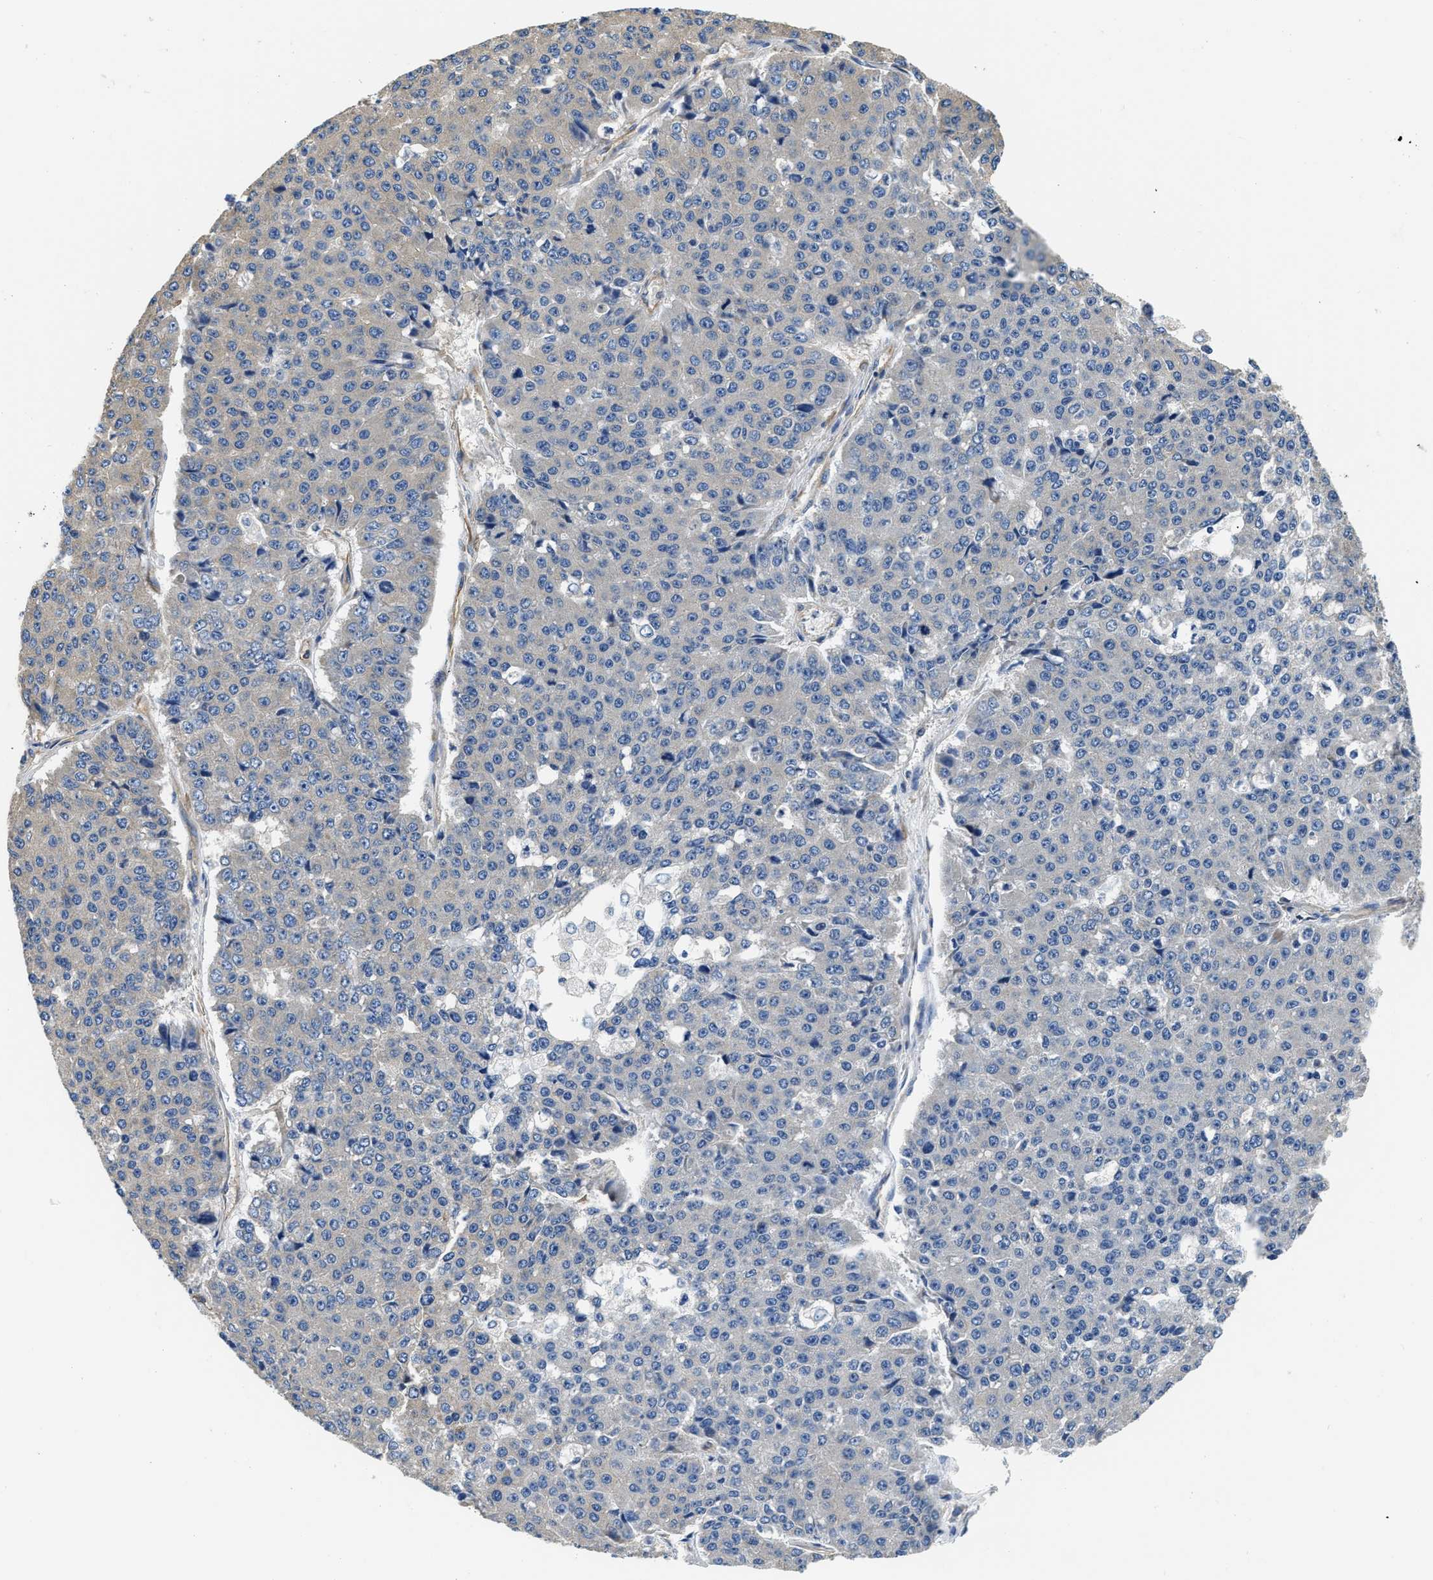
{"staining": {"intensity": "negative", "quantity": "none", "location": "none"}, "tissue": "pancreatic cancer", "cell_type": "Tumor cells", "image_type": "cancer", "snomed": [{"axis": "morphology", "description": "Adenocarcinoma, NOS"}, {"axis": "topography", "description": "Pancreas"}], "caption": "Tumor cells are negative for protein expression in human pancreatic adenocarcinoma.", "gene": "CSDE1", "patient": {"sex": "male", "age": 50}}